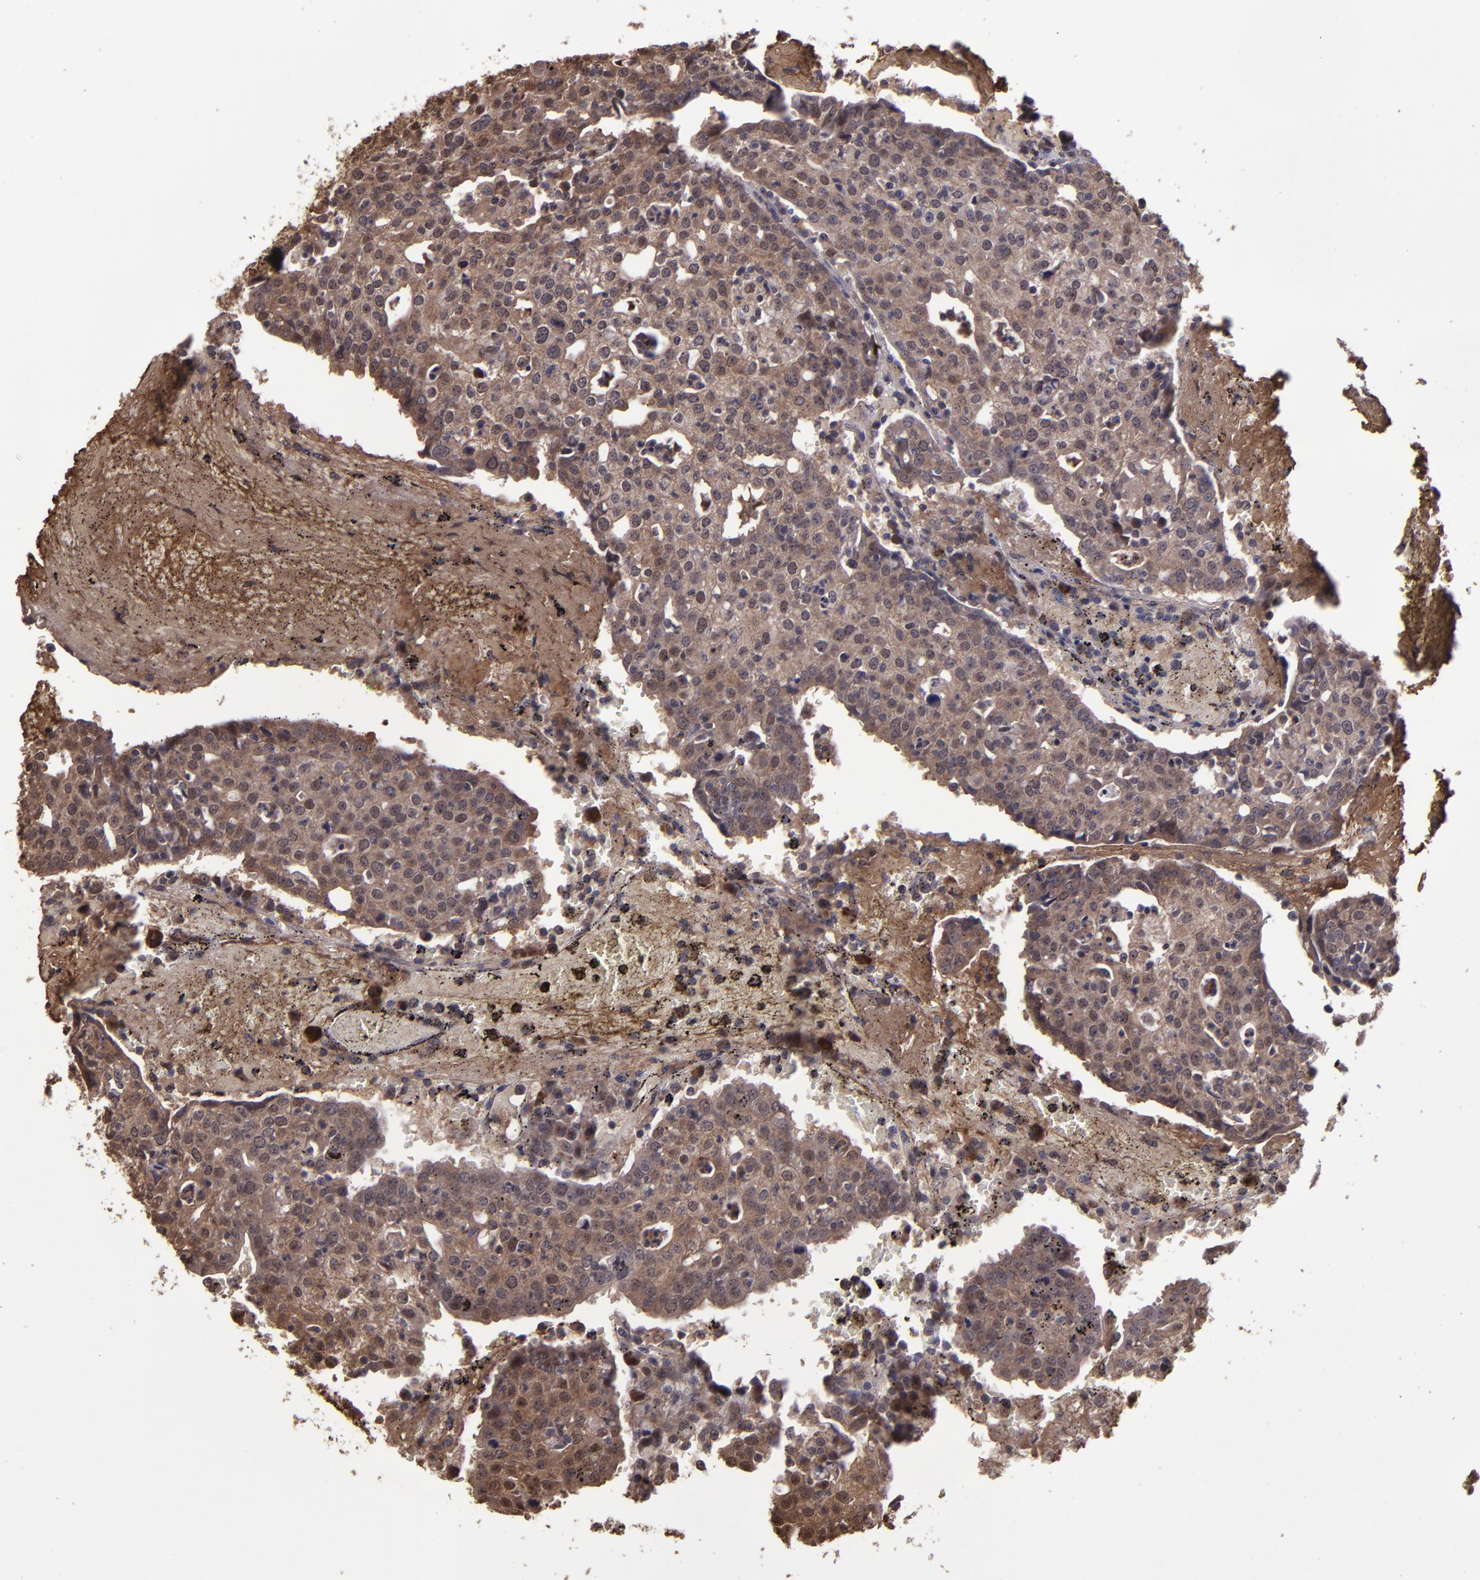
{"staining": {"intensity": "moderate", "quantity": "25%-75%", "location": "cytoplasmic/membranous,nuclear"}, "tissue": "head and neck cancer", "cell_type": "Tumor cells", "image_type": "cancer", "snomed": [{"axis": "morphology", "description": "Adenocarcinoma, NOS"}, {"axis": "topography", "description": "Salivary gland"}, {"axis": "topography", "description": "Head-Neck"}], "caption": "Head and neck cancer tissue displays moderate cytoplasmic/membranous and nuclear staining in about 25%-75% of tumor cells", "gene": "SERPINF2", "patient": {"sex": "female", "age": 65}}